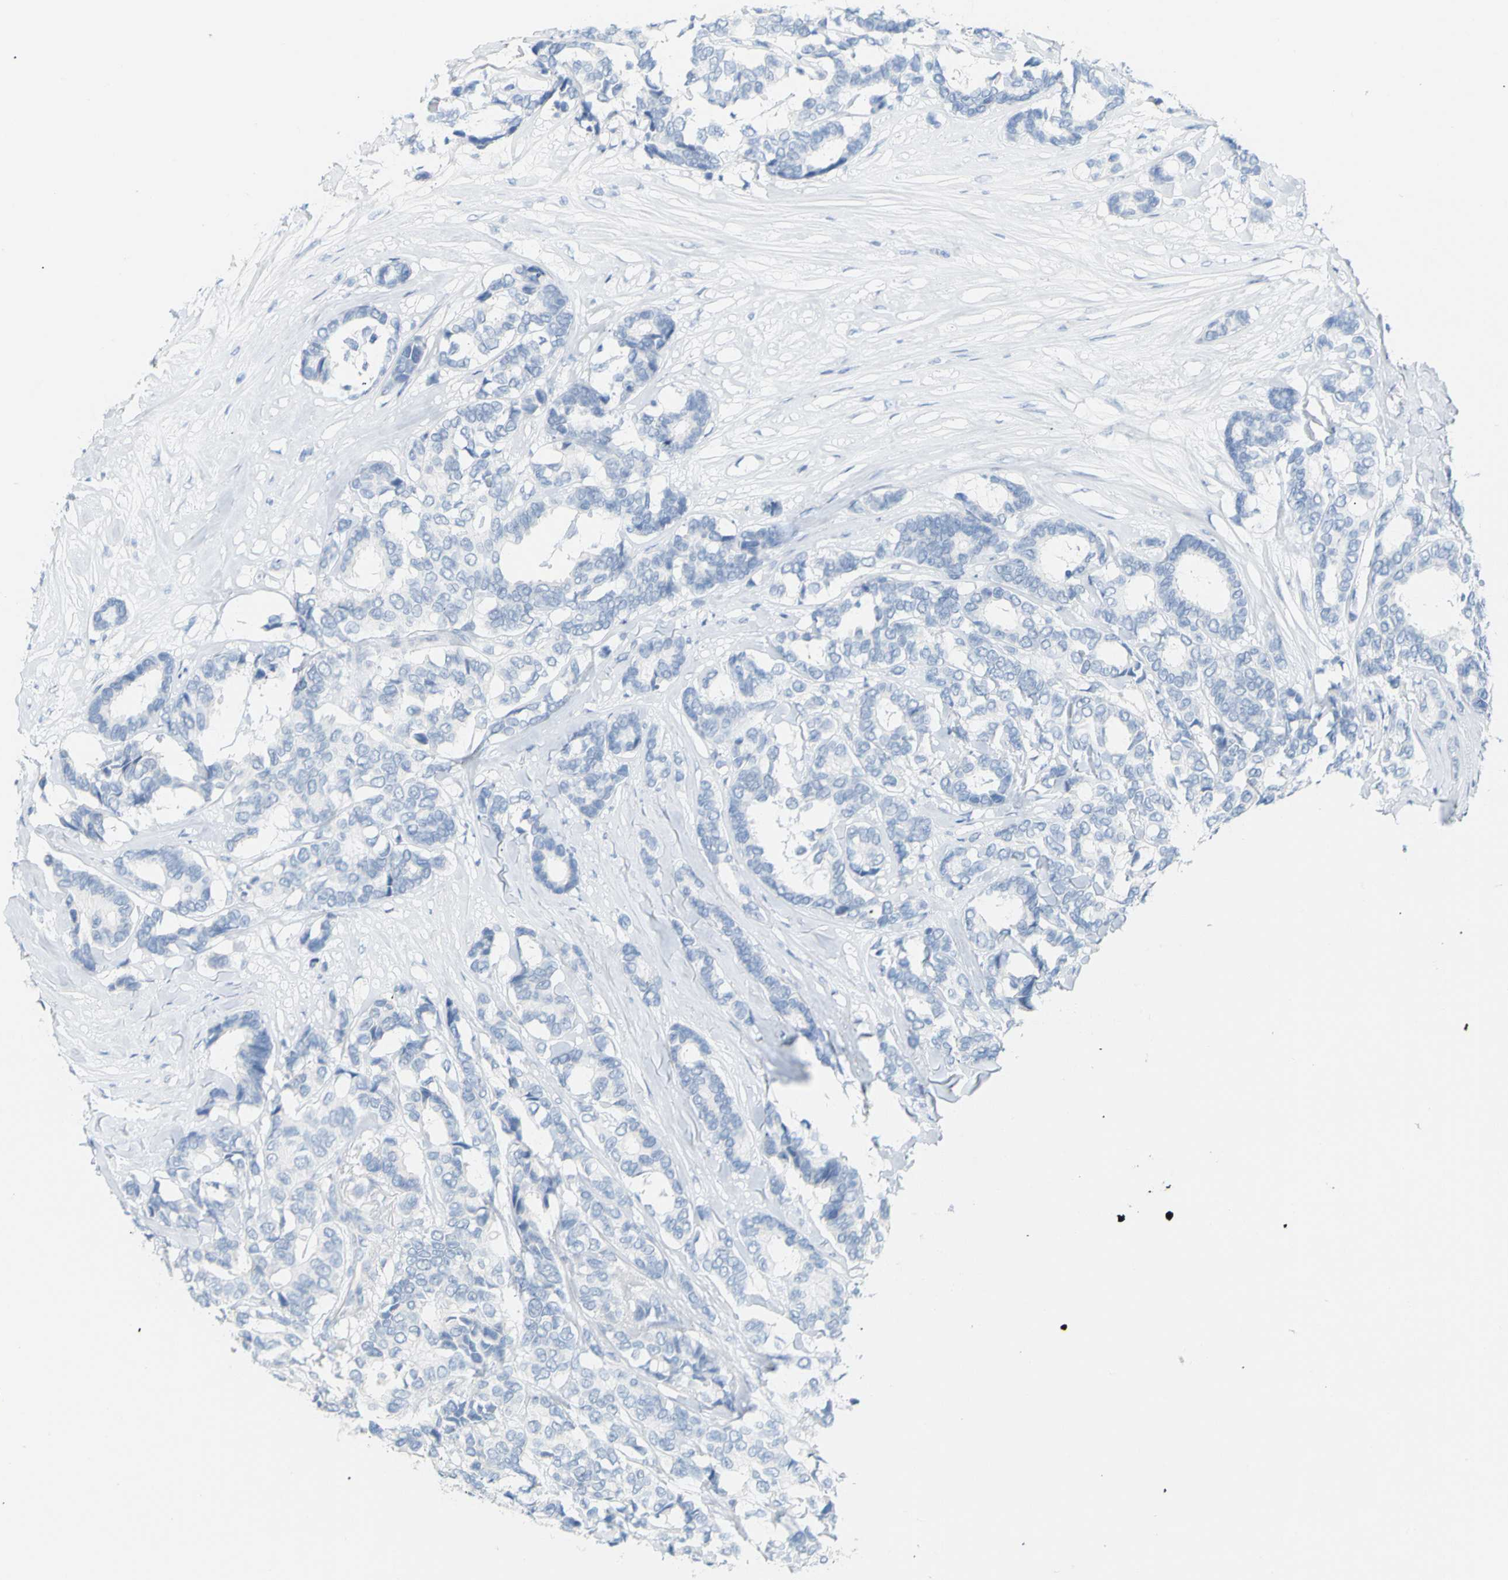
{"staining": {"intensity": "negative", "quantity": "none", "location": "none"}, "tissue": "breast cancer", "cell_type": "Tumor cells", "image_type": "cancer", "snomed": [{"axis": "morphology", "description": "Duct carcinoma"}, {"axis": "topography", "description": "Breast"}], "caption": "There is no significant positivity in tumor cells of breast cancer (infiltrating ductal carcinoma). (Stains: DAB immunohistochemistry with hematoxylin counter stain, Microscopy: brightfield microscopy at high magnification).", "gene": "OPN1SW", "patient": {"sex": "female", "age": 87}}